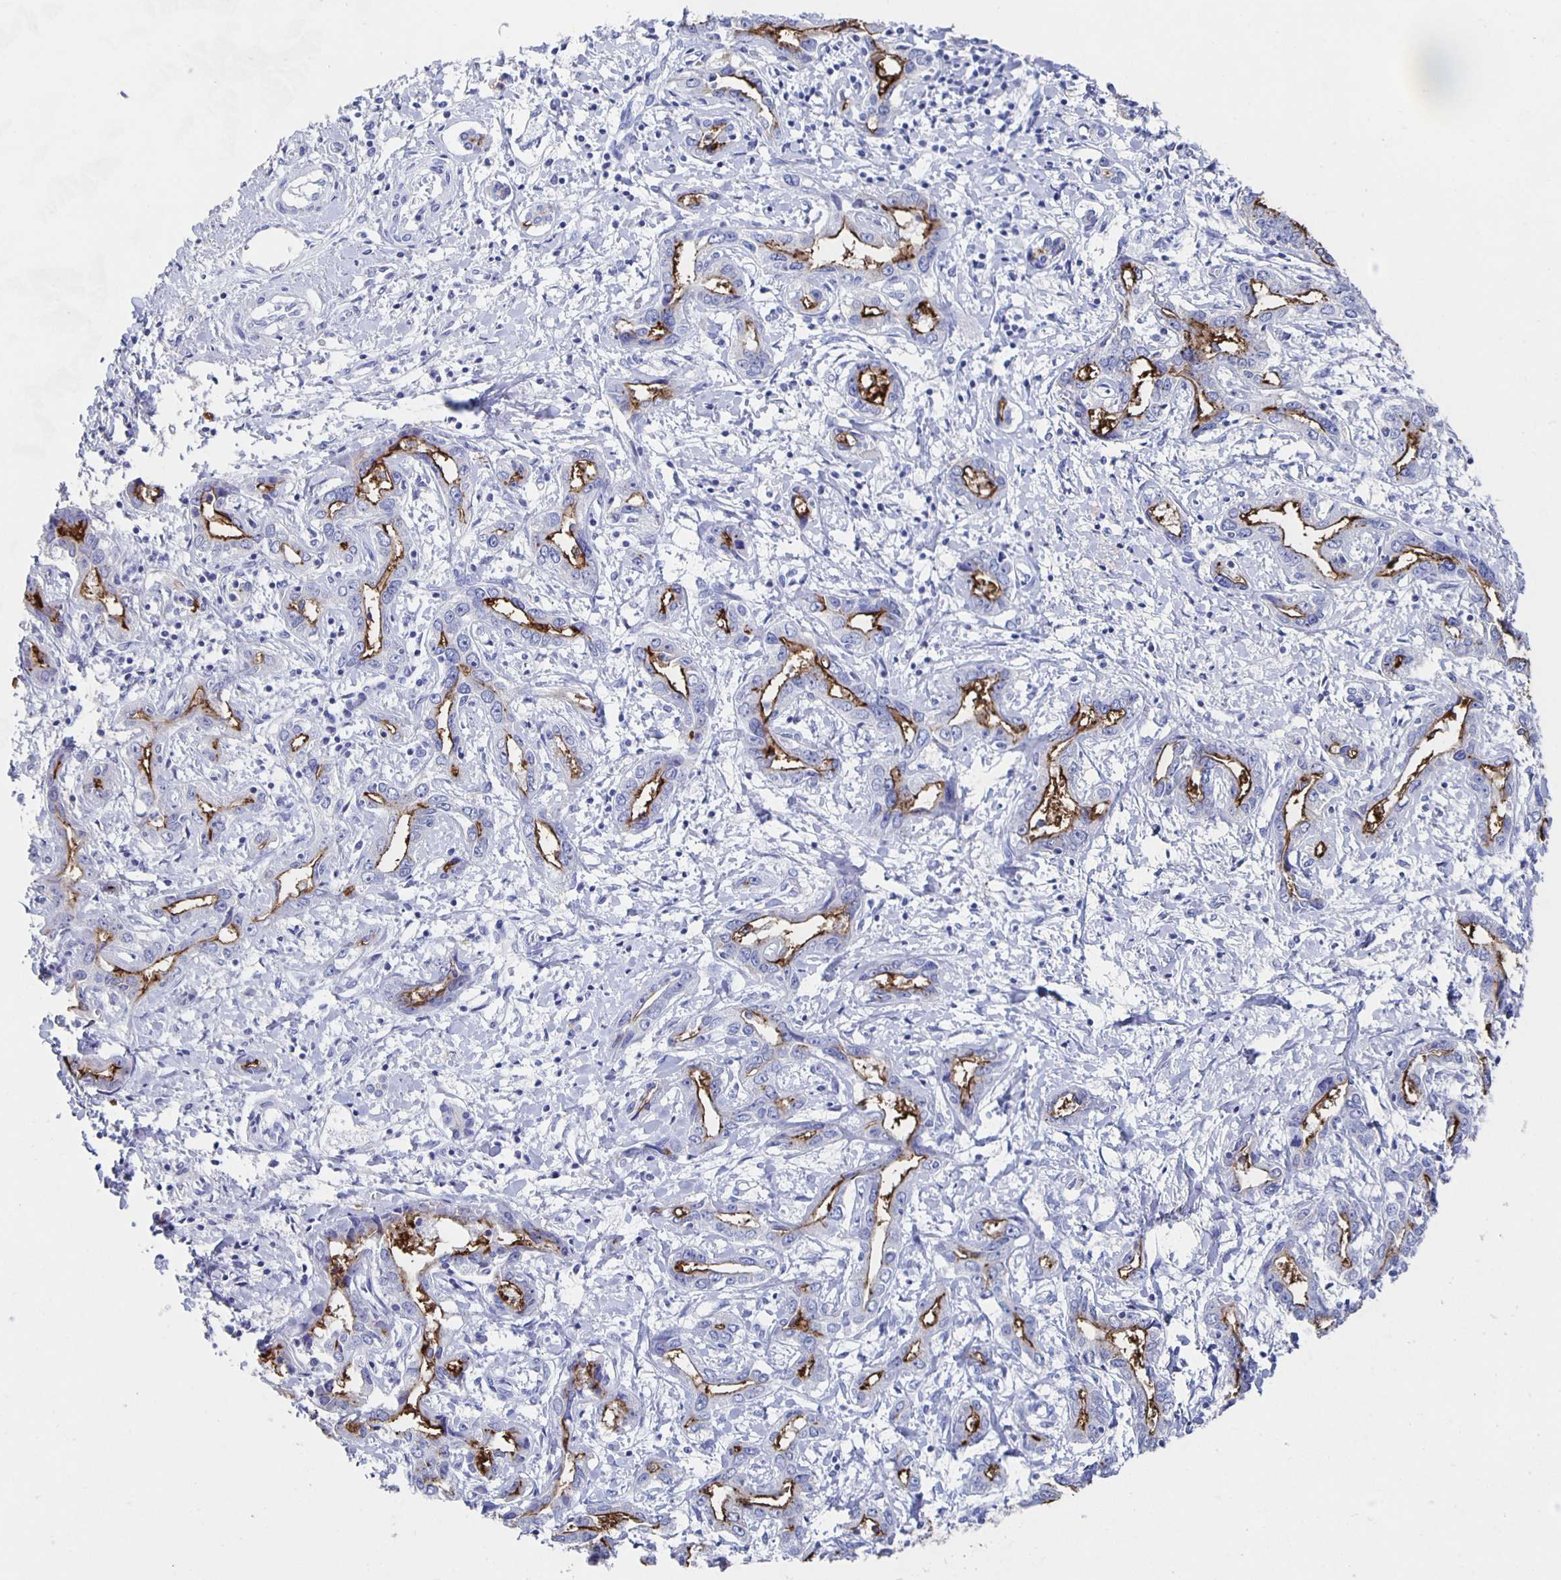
{"staining": {"intensity": "moderate", "quantity": "25%-75%", "location": "cytoplasmic/membranous"}, "tissue": "liver cancer", "cell_type": "Tumor cells", "image_type": "cancer", "snomed": [{"axis": "morphology", "description": "Cholangiocarcinoma"}, {"axis": "topography", "description": "Liver"}], "caption": "The image shows staining of cholangiocarcinoma (liver), revealing moderate cytoplasmic/membranous protein expression (brown color) within tumor cells.", "gene": "SLC34A2", "patient": {"sex": "male", "age": 59}}